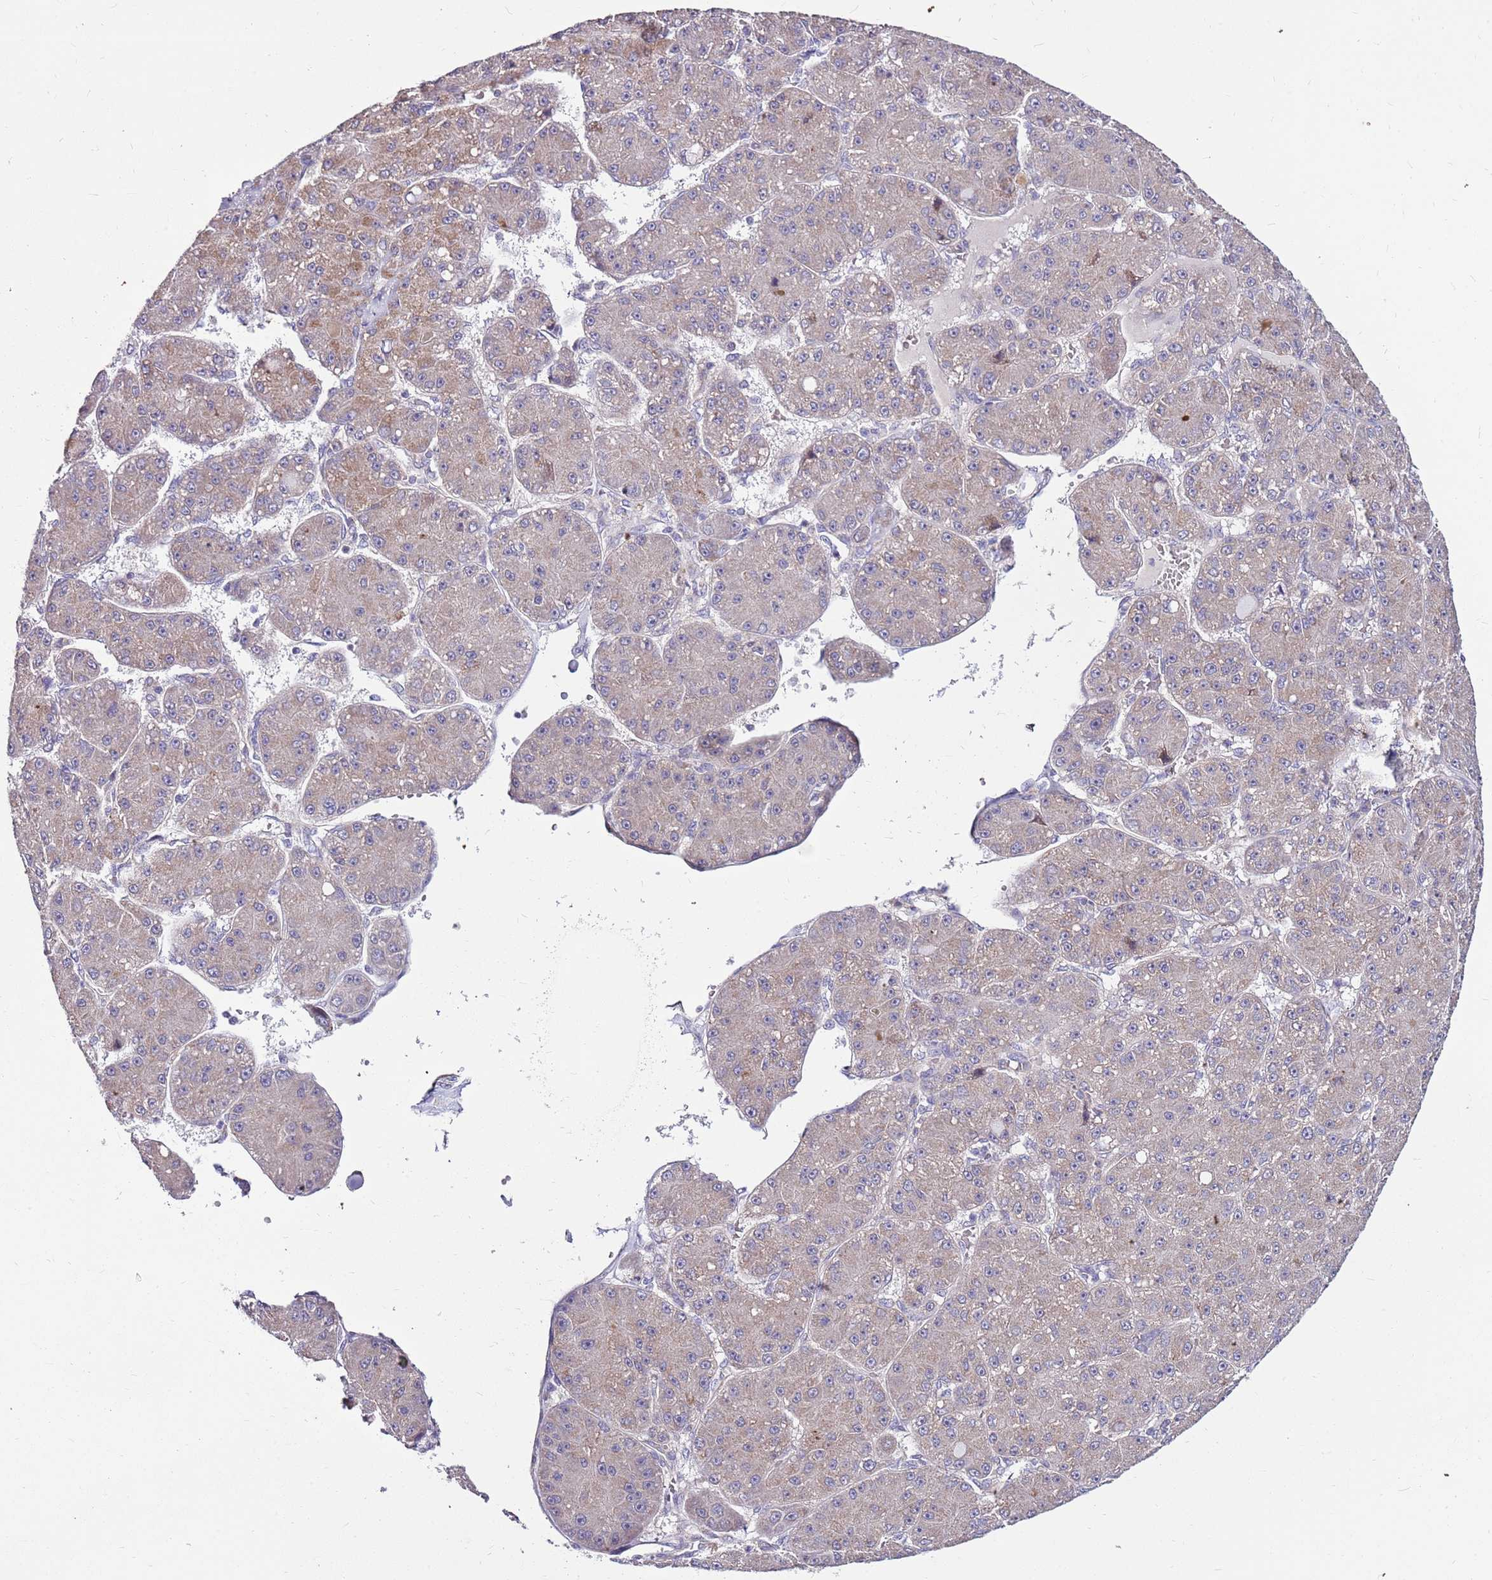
{"staining": {"intensity": "weak", "quantity": "<25%", "location": "cytoplasmic/membranous"}, "tissue": "liver cancer", "cell_type": "Tumor cells", "image_type": "cancer", "snomed": [{"axis": "morphology", "description": "Carcinoma, Hepatocellular, NOS"}, {"axis": "topography", "description": "Liver"}], "caption": "This is an immunohistochemistry histopathology image of liver hepatocellular carcinoma. There is no staining in tumor cells.", "gene": "SMG1", "patient": {"sex": "male", "age": 67}}